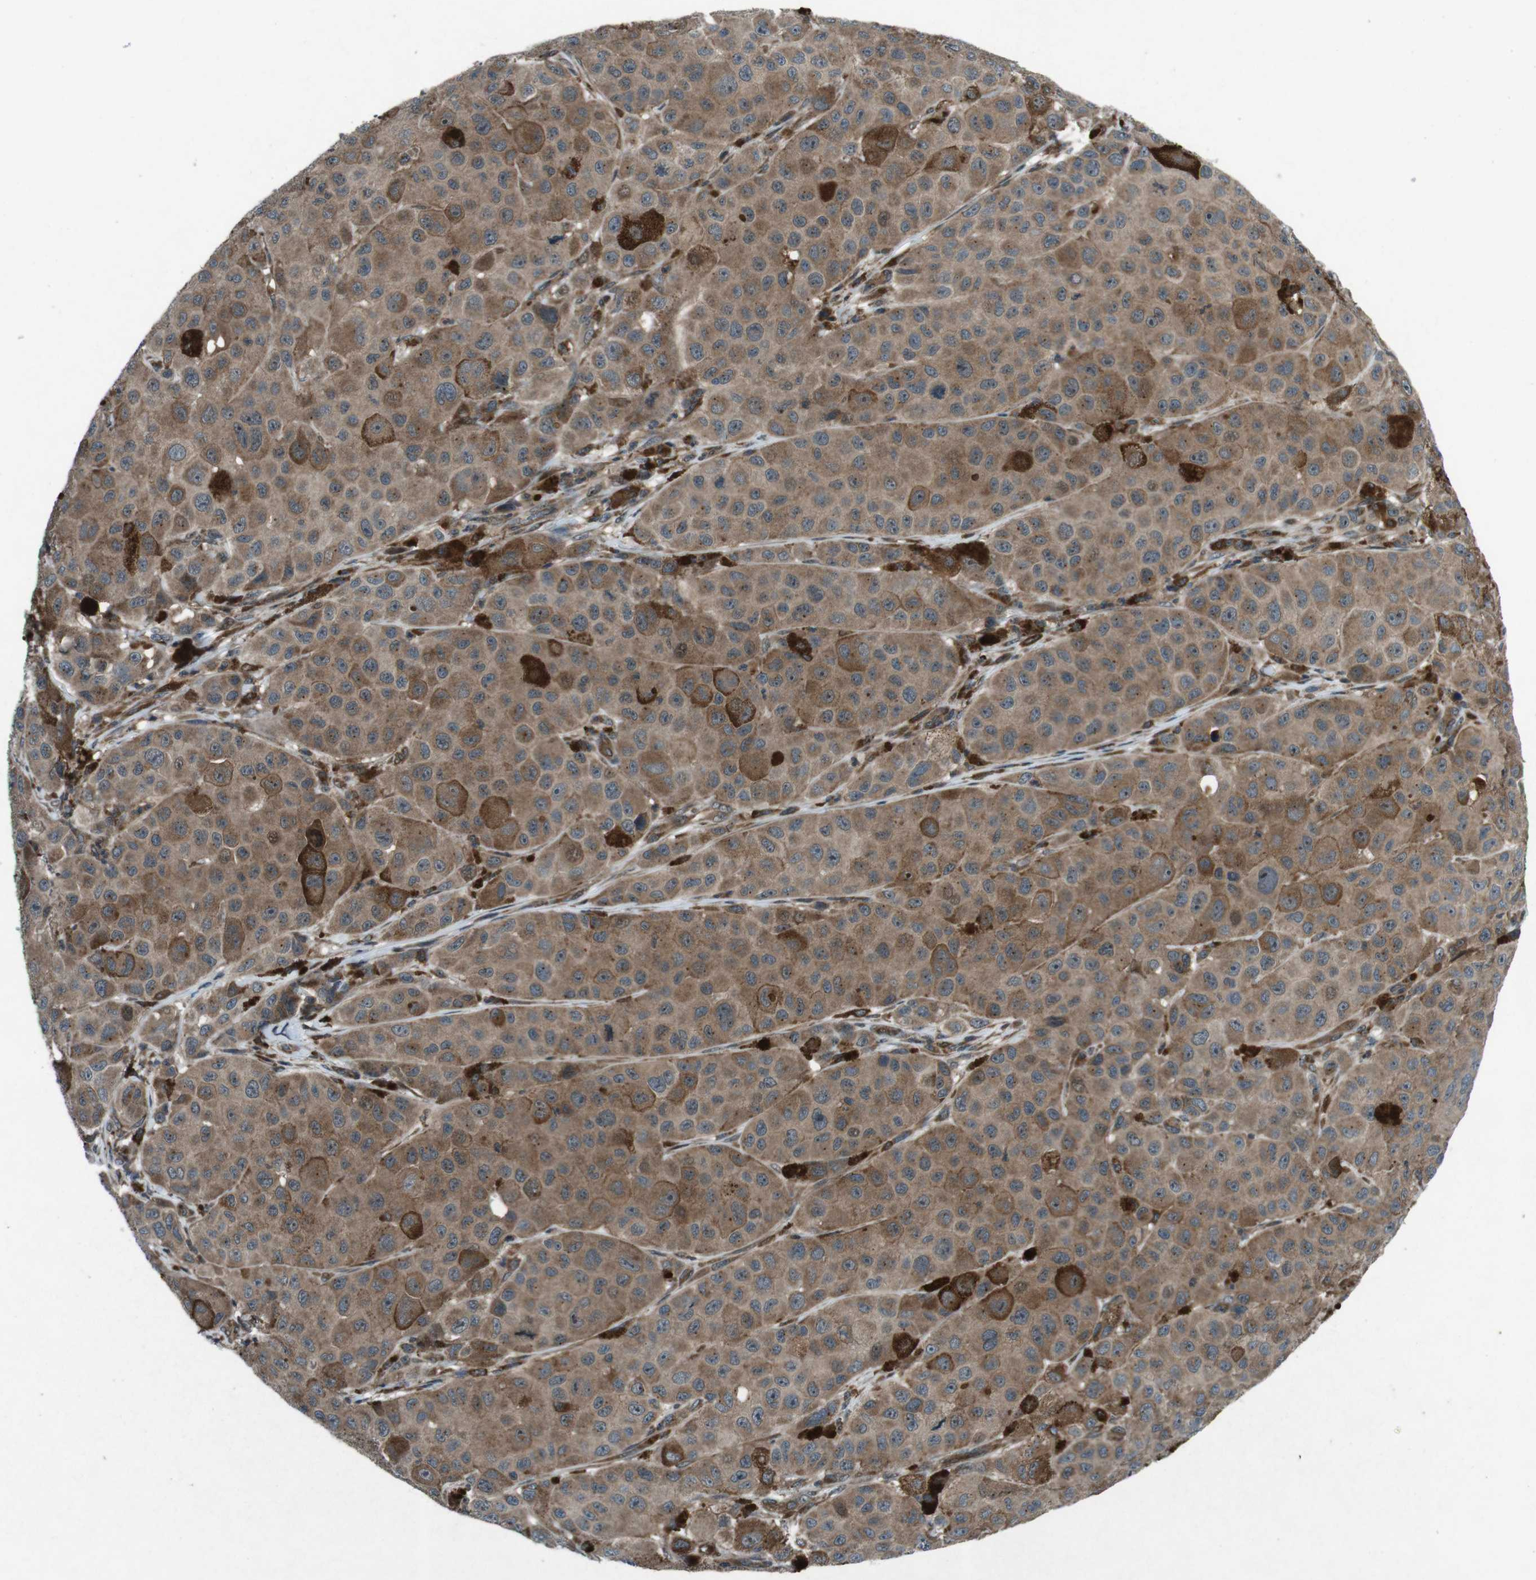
{"staining": {"intensity": "moderate", "quantity": ">75%", "location": "cytoplasmic/membranous"}, "tissue": "melanoma", "cell_type": "Tumor cells", "image_type": "cancer", "snomed": [{"axis": "morphology", "description": "Malignant melanoma, NOS"}, {"axis": "topography", "description": "Skin"}], "caption": "High-magnification brightfield microscopy of melanoma stained with DAB (brown) and counterstained with hematoxylin (blue). tumor cells exhibit moderate cytoplasmic/membranous positivity is present in about>75% of cells.", "gene": "SLC27A4", "patient": {"sex": "male", "age": 96}}